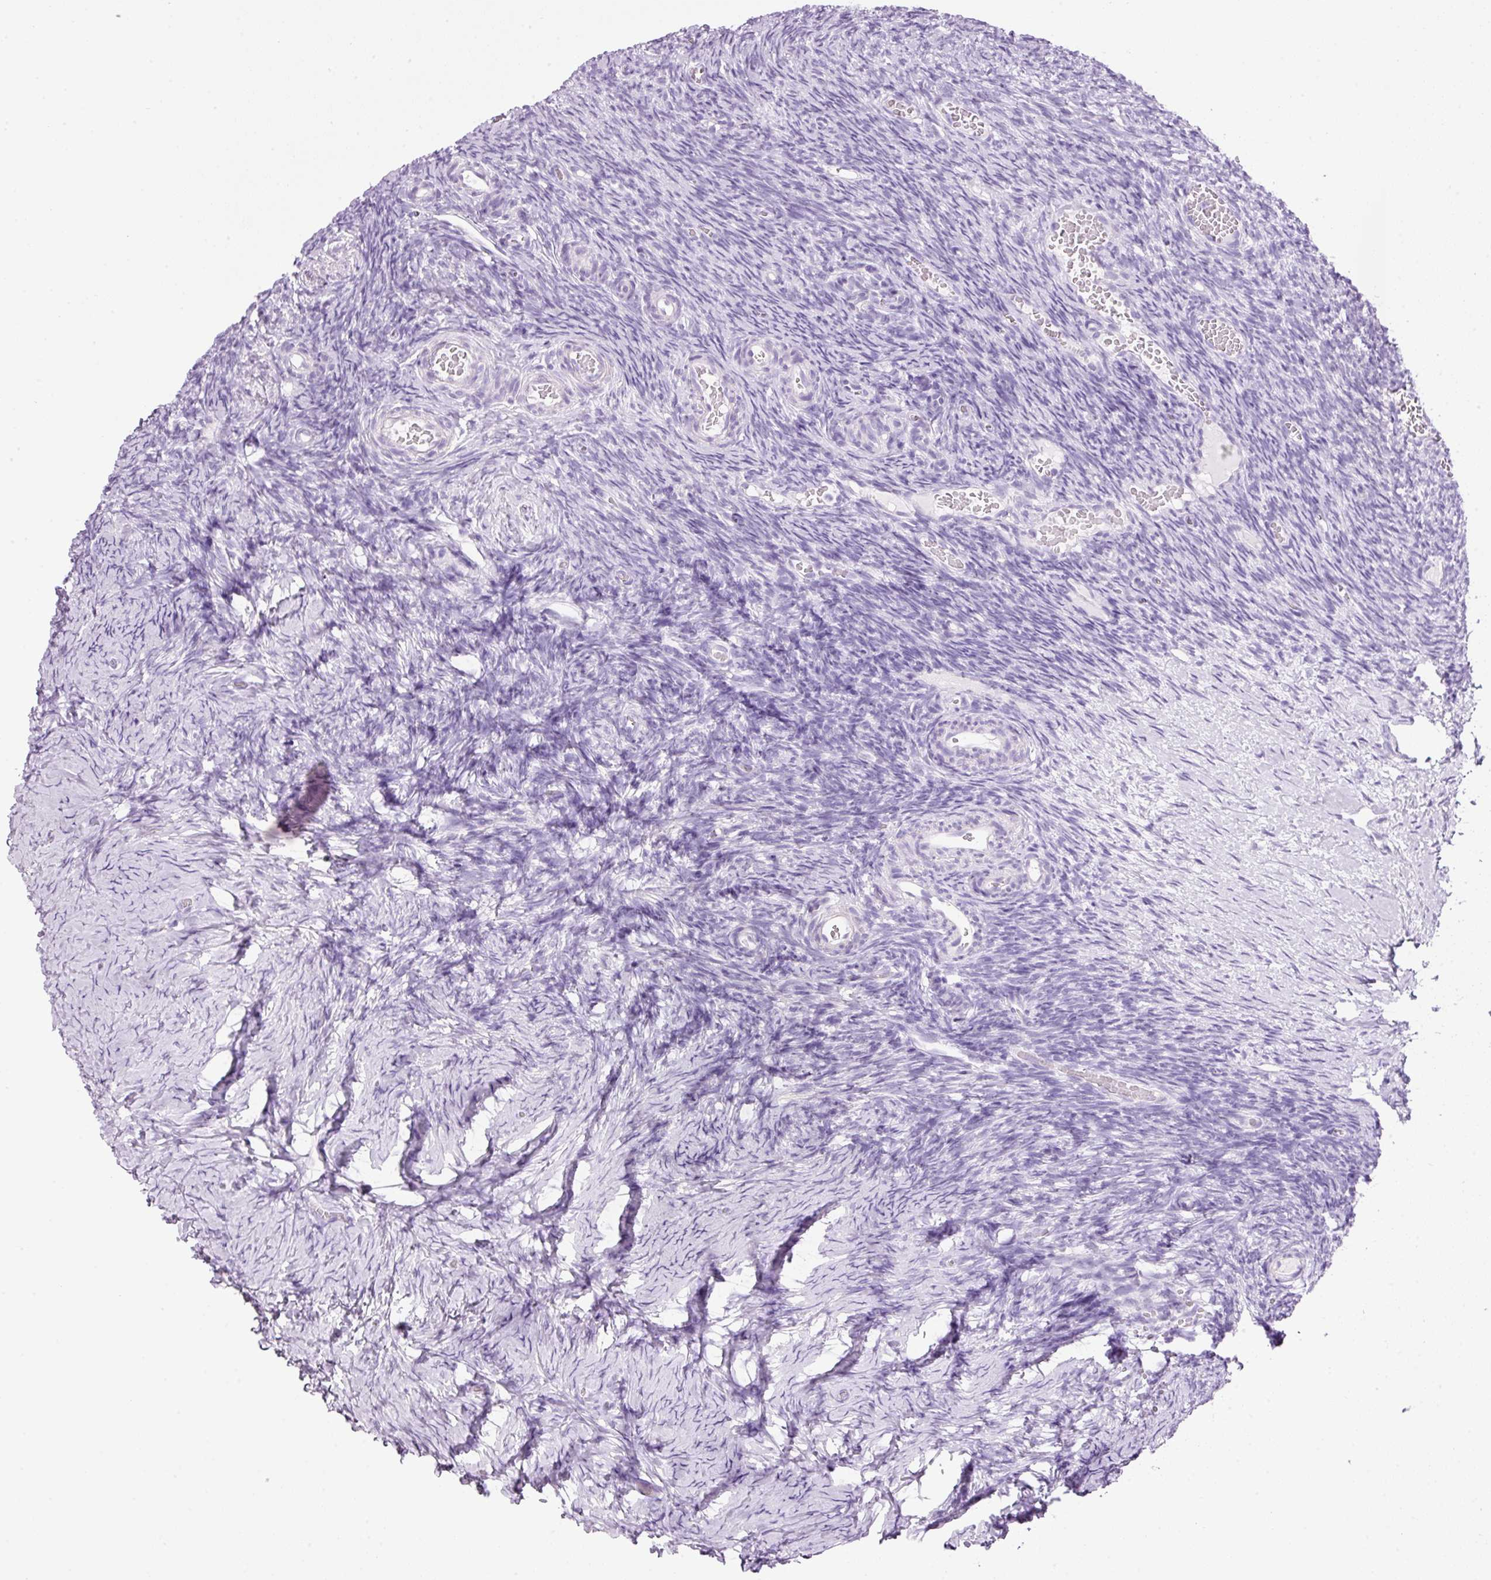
{"staining": {"intensity": "negative", "quantity": "none", "location": "none"}, "tissue": "ovary", "cell_type": "Follicle cells", "image_type": "normal", "snomed": [{"axis": "morphology", "description": "Normal tissue, NOS"}, {"axis": "topography", "description": "Ovary"}], "caption": "Immunohistochemical staining of unremarkable human ovary shows no significant positivity in follicle cells.", "gene": "BSND", "patient": {"sex": "female", "age": 39}}